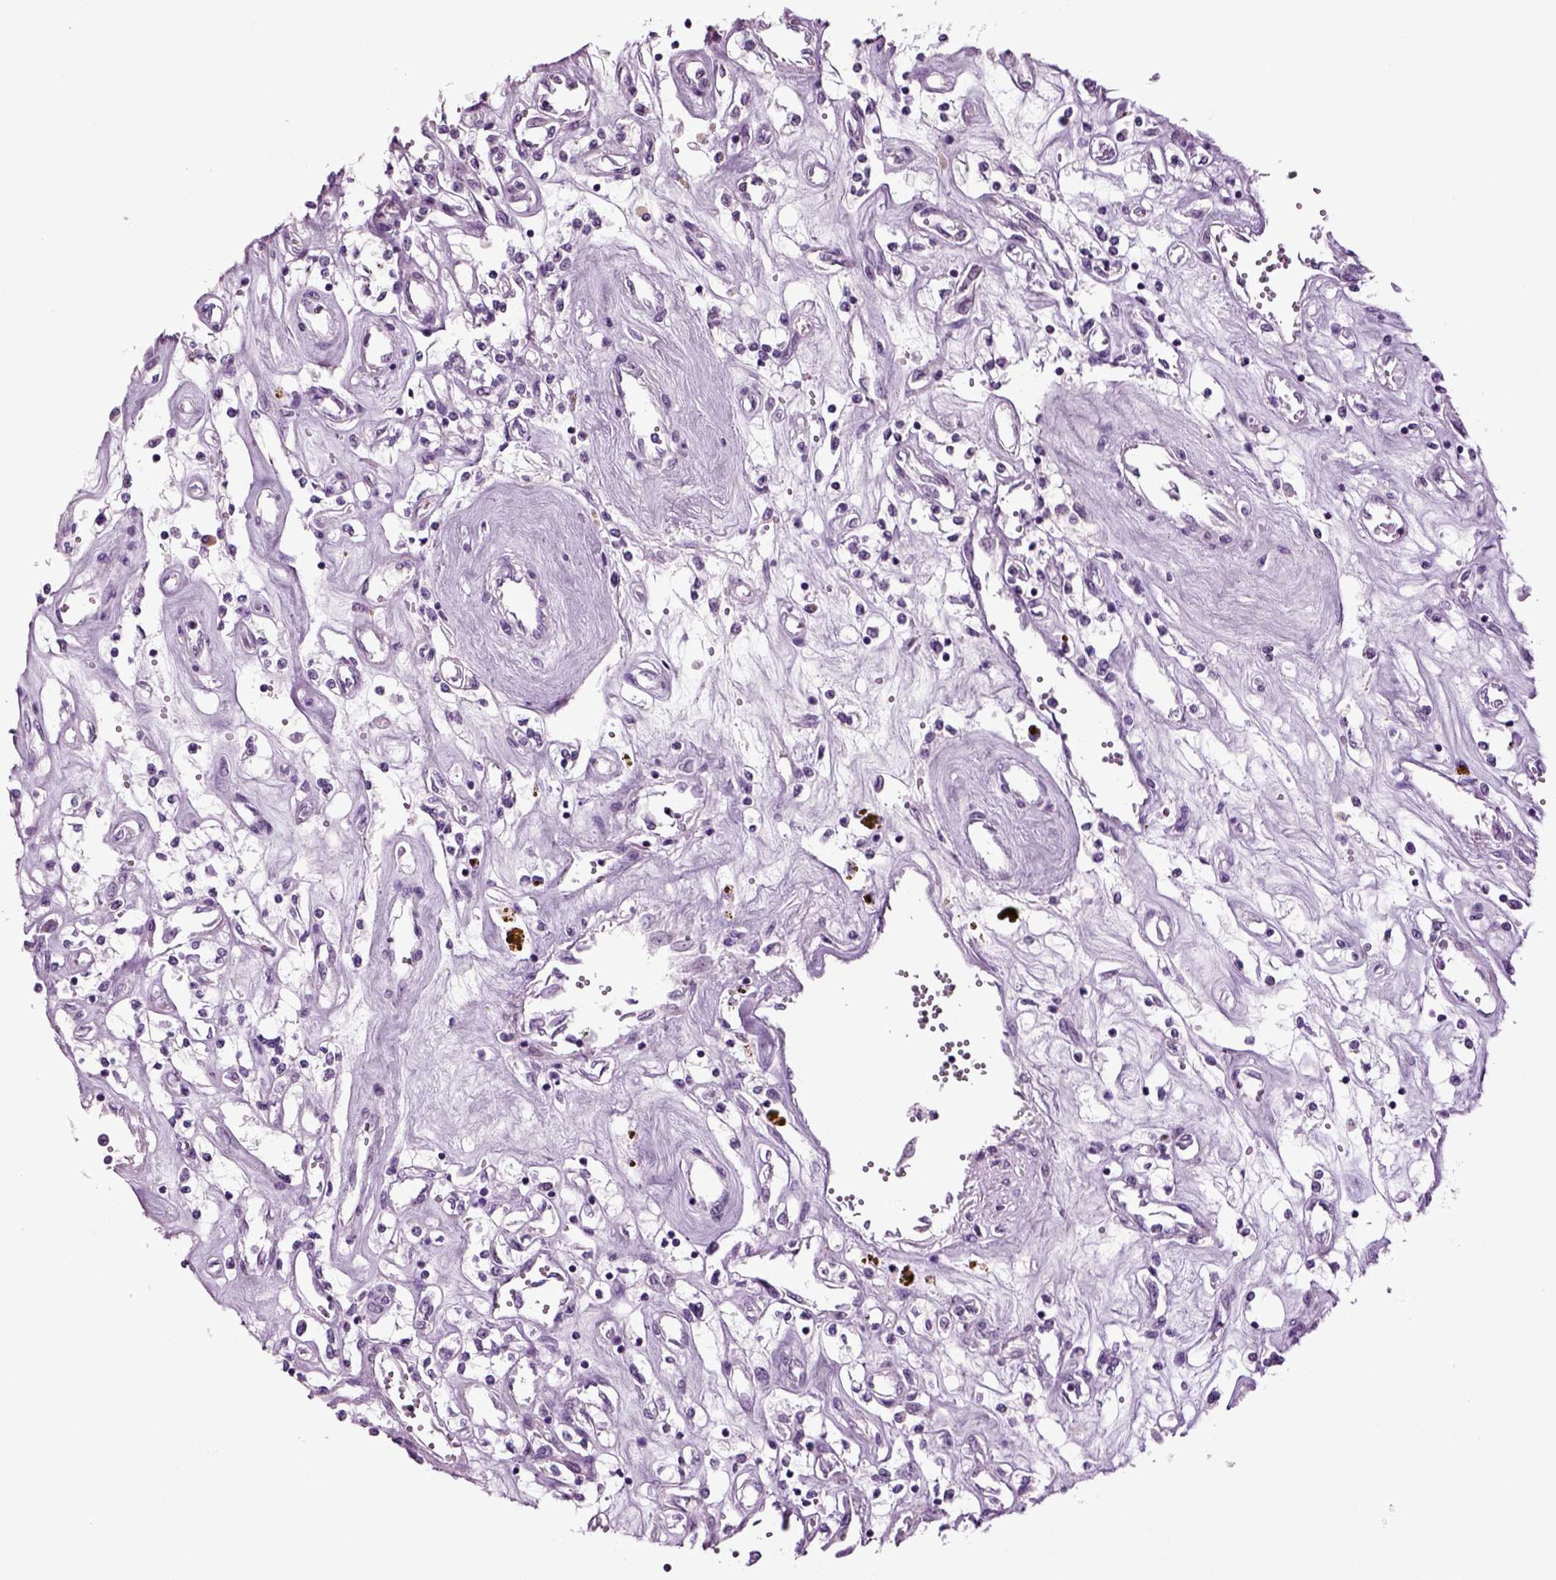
{"staining": {"intensity": "negative", "quantity": "none", "location": "none"}, "tissue": "renal cancer", "cell_type": "Tumor cells", "image_type": "cancer", "snomed": [{"axis": "morphology", "description": "Adenocarcinoma, NOS"}, {"axis": "topography", "description": "Kidney"}], "caption": "Tumor cells are negative for protein expression in human renal adenocarcinoma.", "gene": "SLC17A6", "patient": {"sex": "female", "age": 59}}